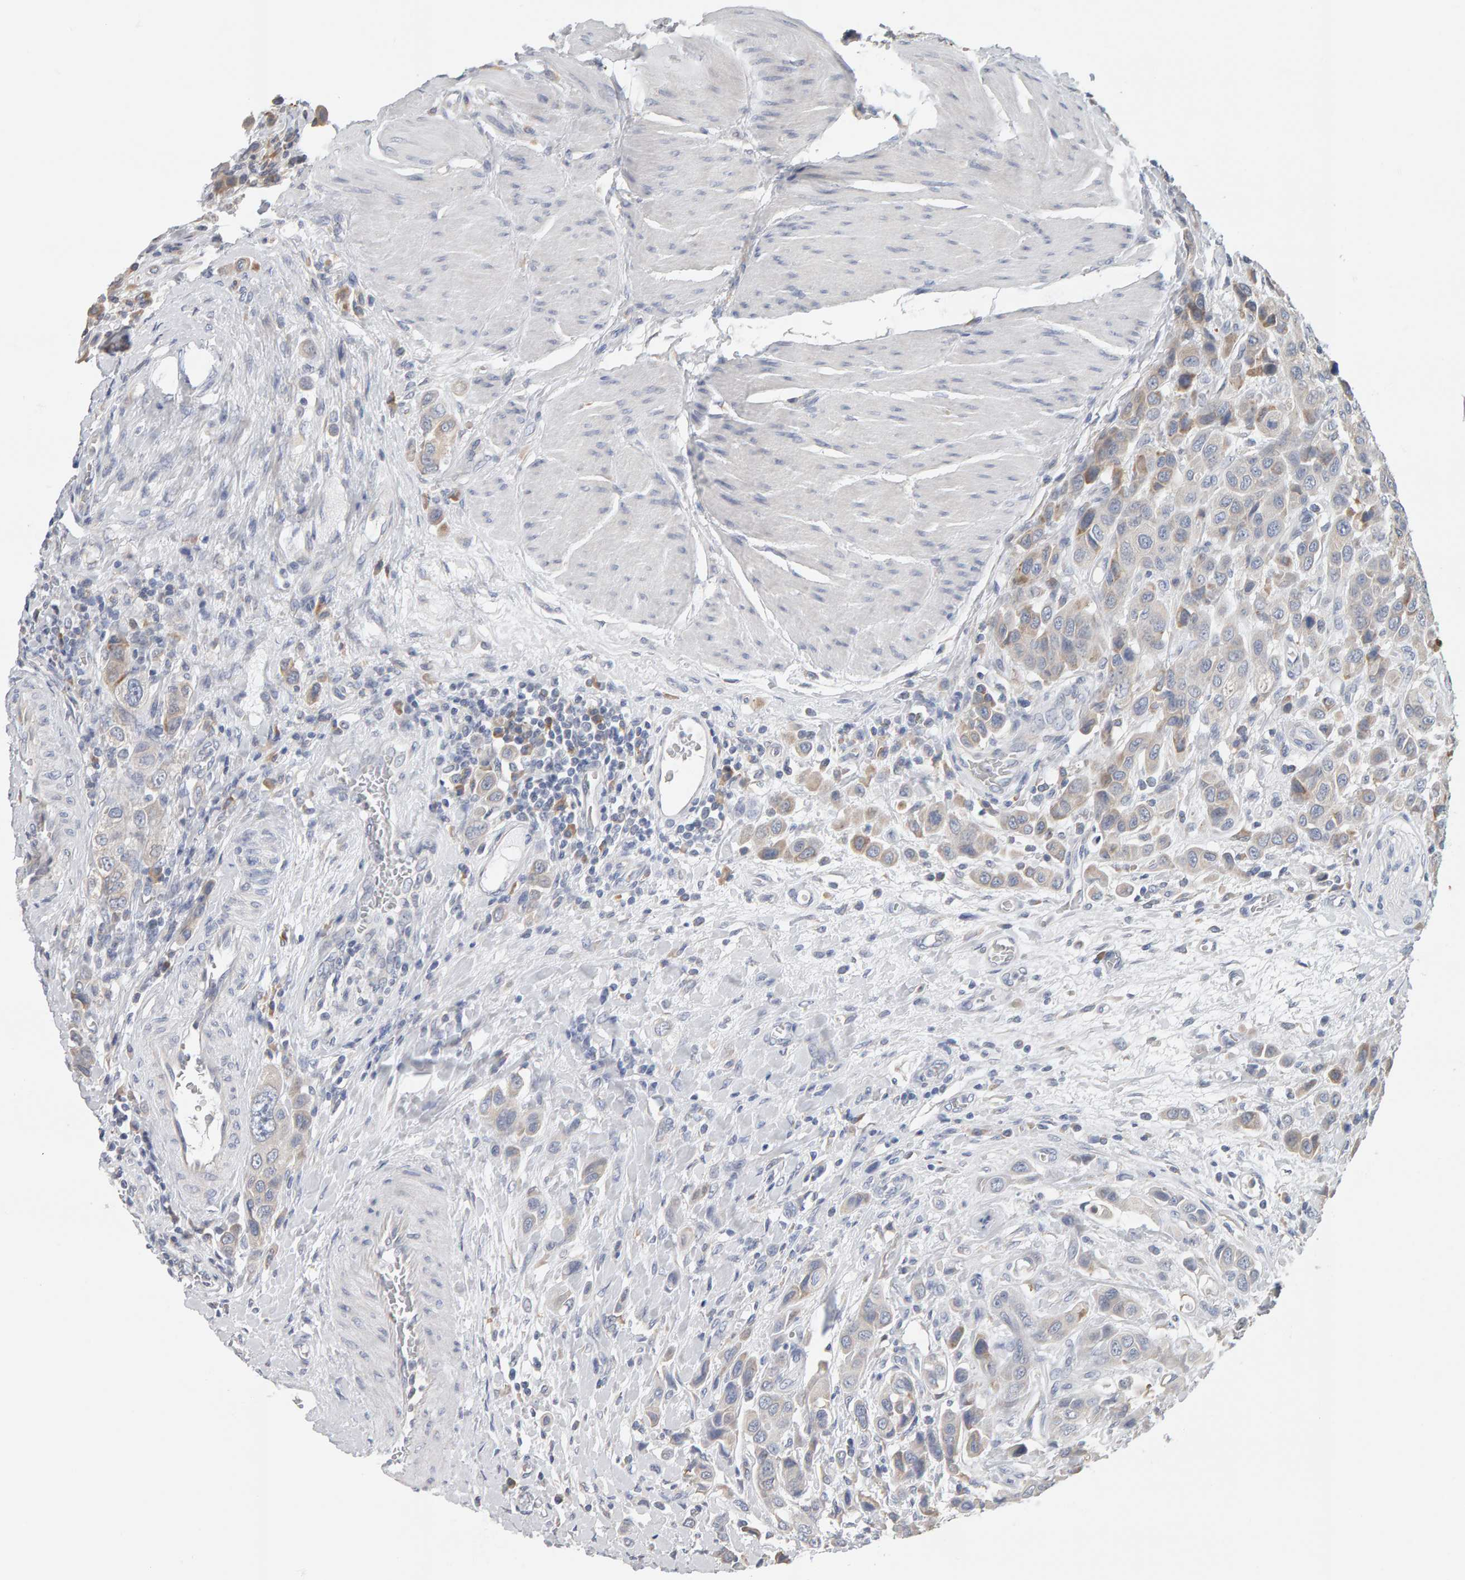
{"staining": {"intensity": "weak", "quantity": "<25%", "location": "cytoplasmic/membranous"}, "tissue": "urothelial cancer", "cell_type": "Tumor cells", "image_type": "cancer", "snomed": [{"axis": "morphology", "description": "Urothelial carcinoma, High grade"}, {"axis": "topography", "description": "Urinary bladder"}], "caption": "Immunohistochemistry of urothelial cancer shows no positivity in tumor cells.", "gene": "ADHFE1", "patient": {"sex": "male", "age": 50}}